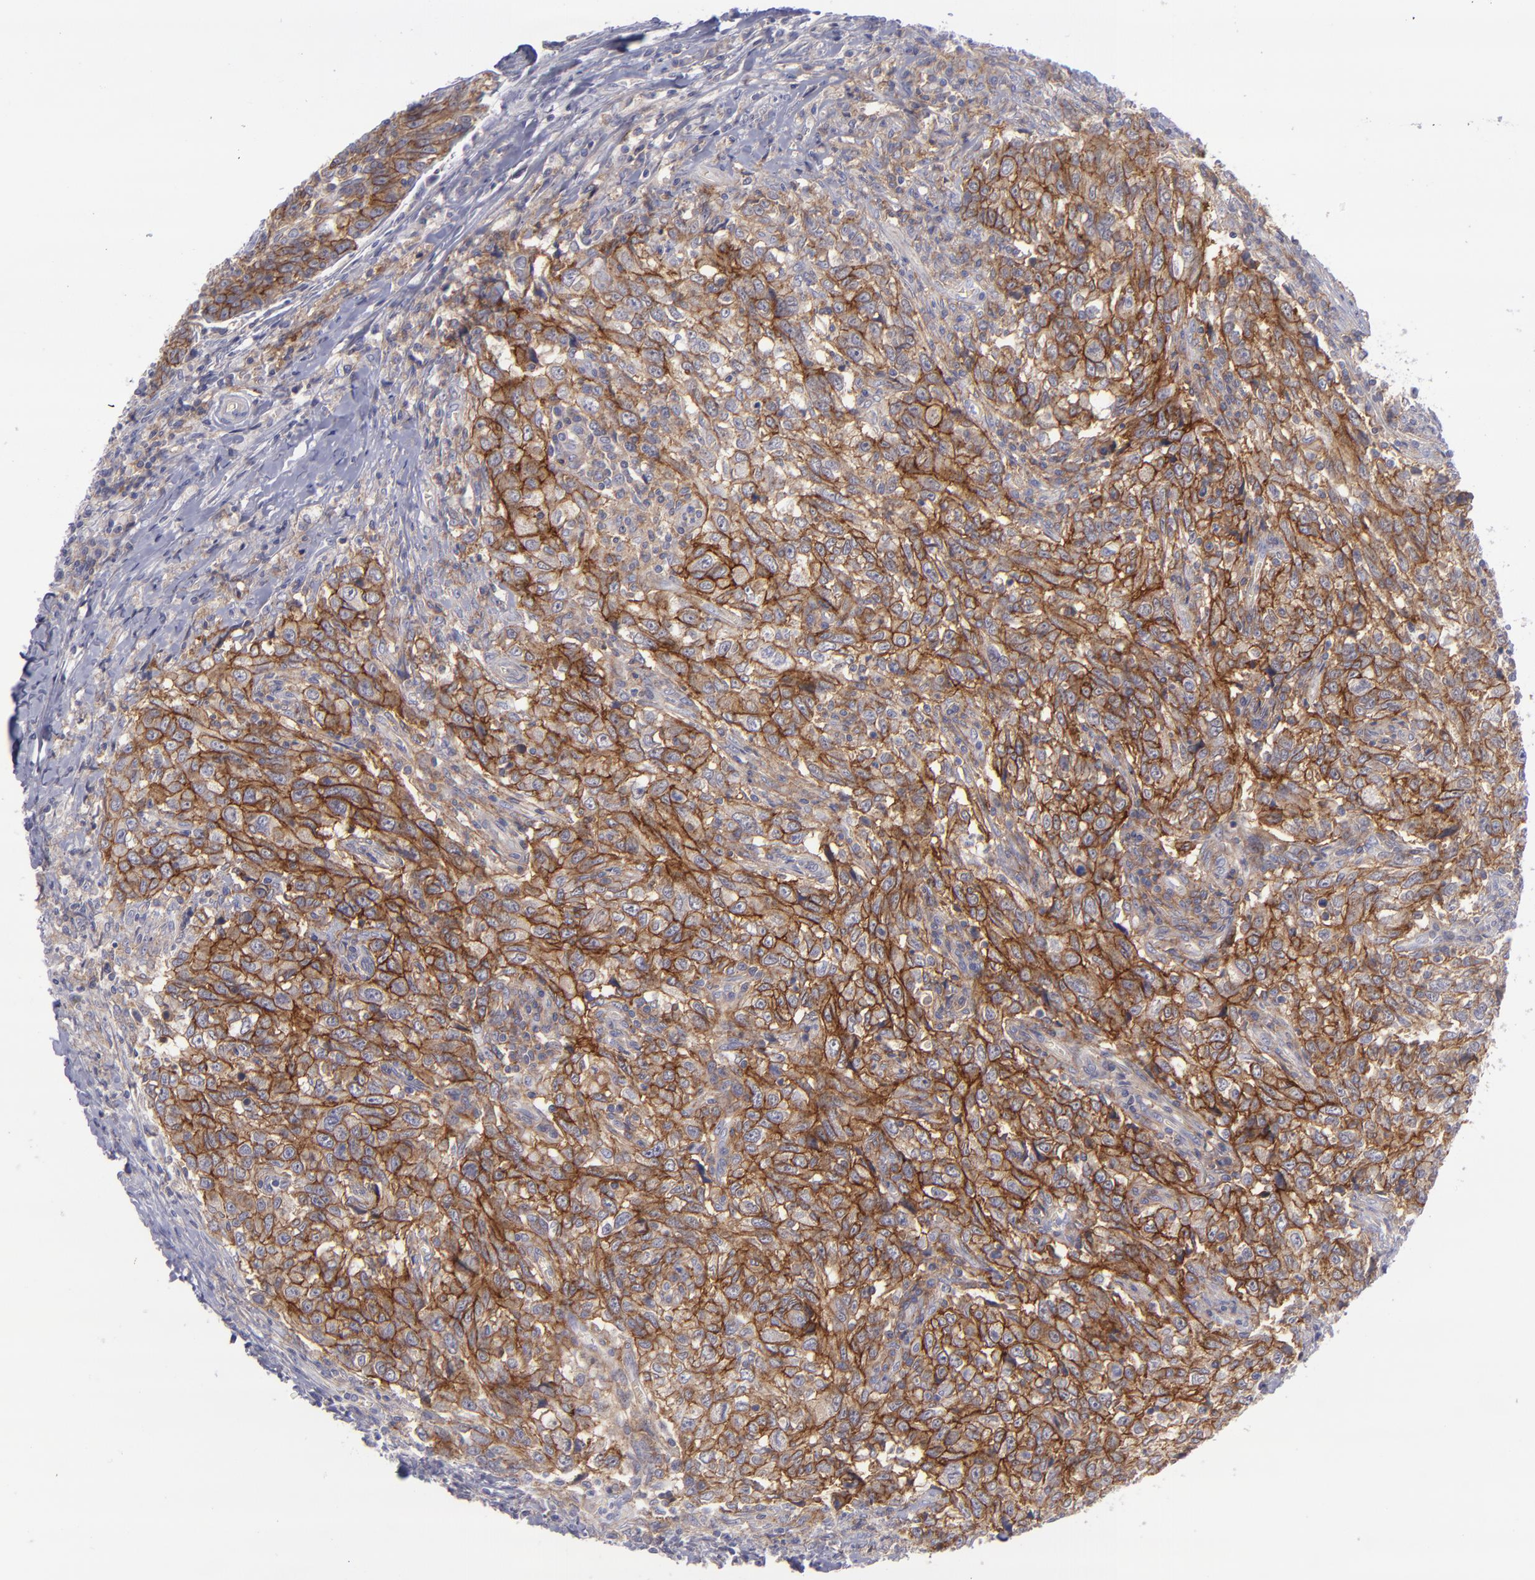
{"staining": {"intensity": "moderate", "quantity": ">75%", "location": "cytoplasmic/membranous"}, "tissue": "breast cancer", "cell_type": "Tumor cells", "image_type": "cancer", "snomed": [{"axis": "morphology", "description": "Duct carcinoma"}, {"axis": "topography", "description": "Breast"}], "caption": "Breast intraductal carcinoma stained for a protein displays moderate cytoplasmic/membranous positivity in tumor cells.", "gene": "BSG", "patient": {"sex": "female", "age": 50}}